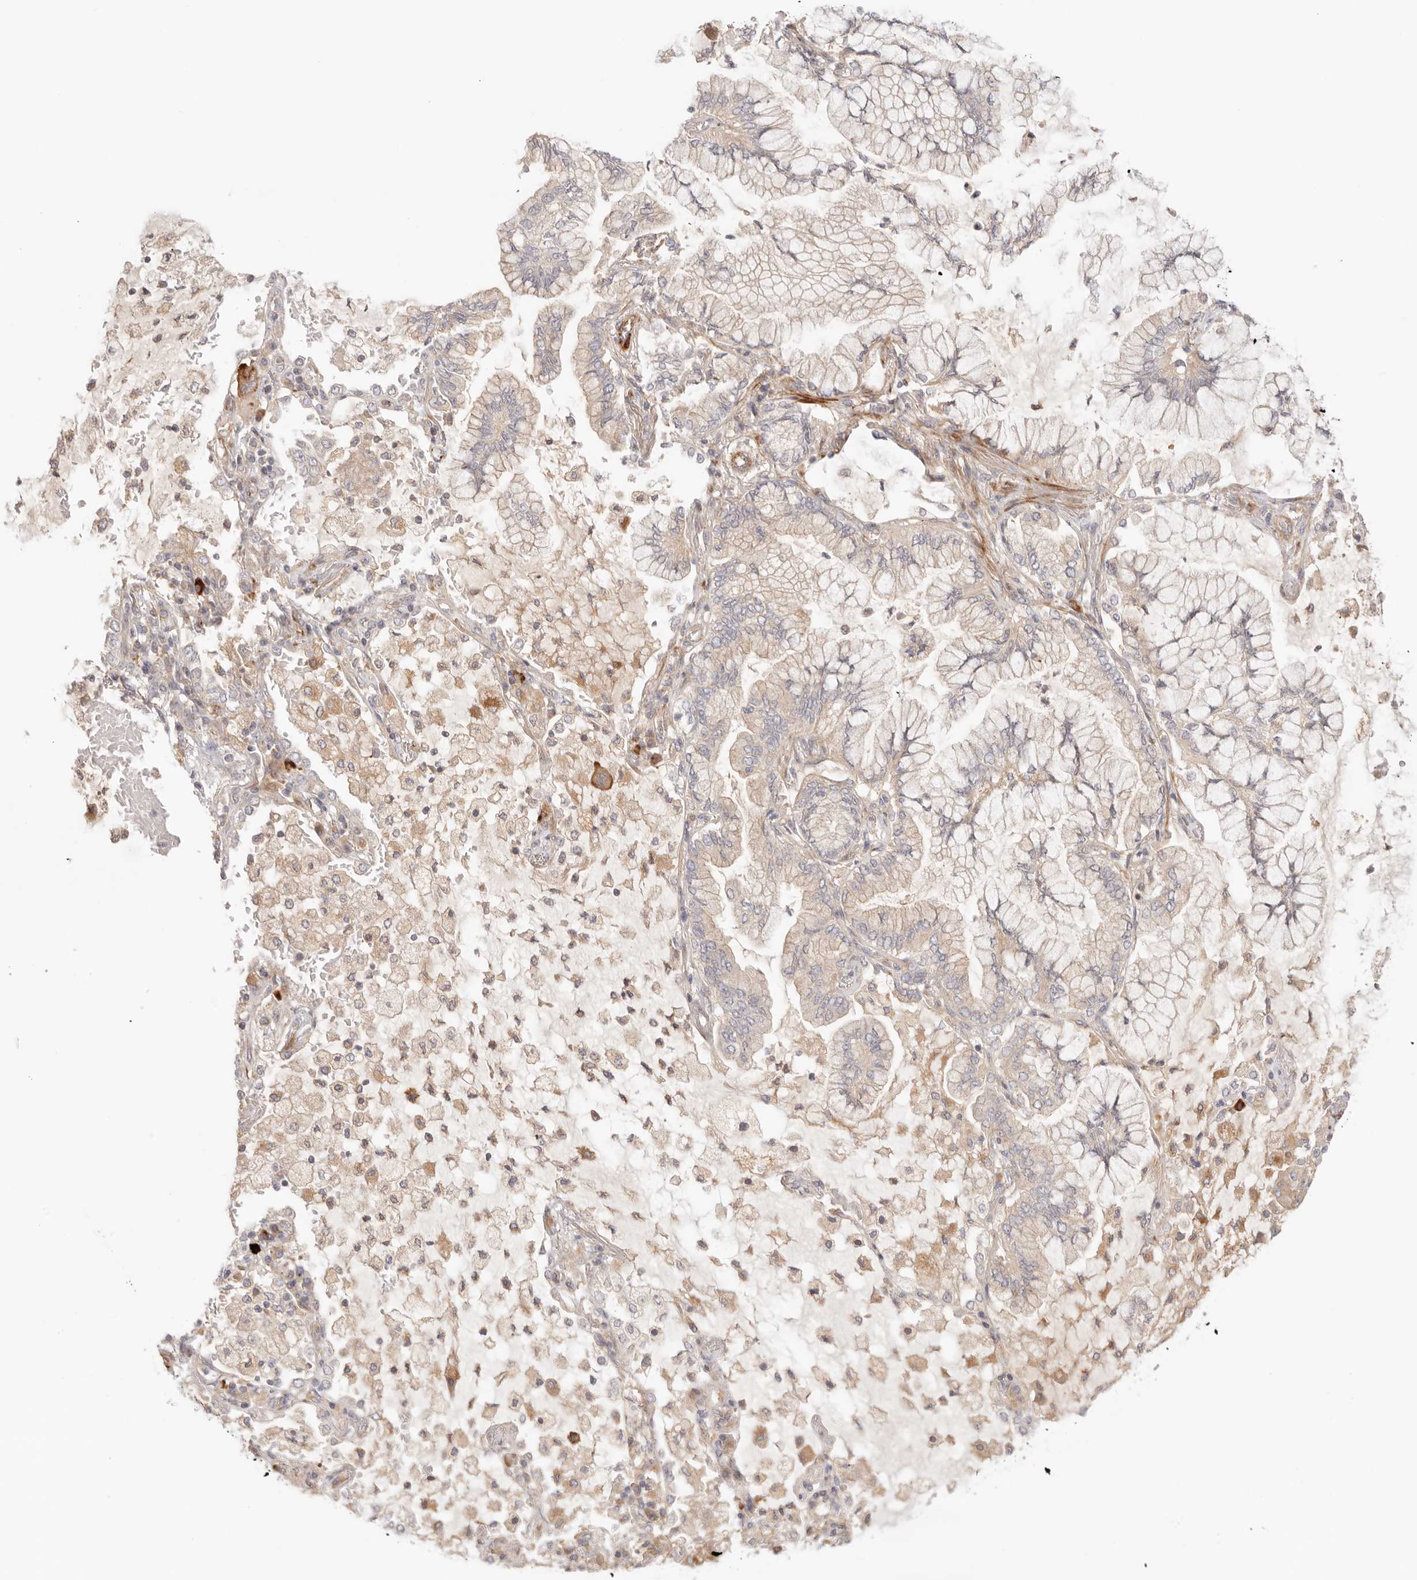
{"staining": {"intensity": "weak", "quantity": ">75%", "location": "cytoplasmic/membranous"}, "tissue": "lung cancer", "cell_type": "Tumor cells", "image_type": "cancer", "snomed": [{"axis": "morphology", "description": "Adenocarcinoma, NOS"}, {"axis": "topography", "description": "Lung"}], "caption": "Immunohistochemical staining of adenocarcinoma (lung) exhibits weak cytoplasmic/membranous protein expression in about >75% of tumor cells. (IHC, brightfield microscopy, high magnification).", "gene": "IL1R2", "patient": {"sex": "female", "age": 70}}